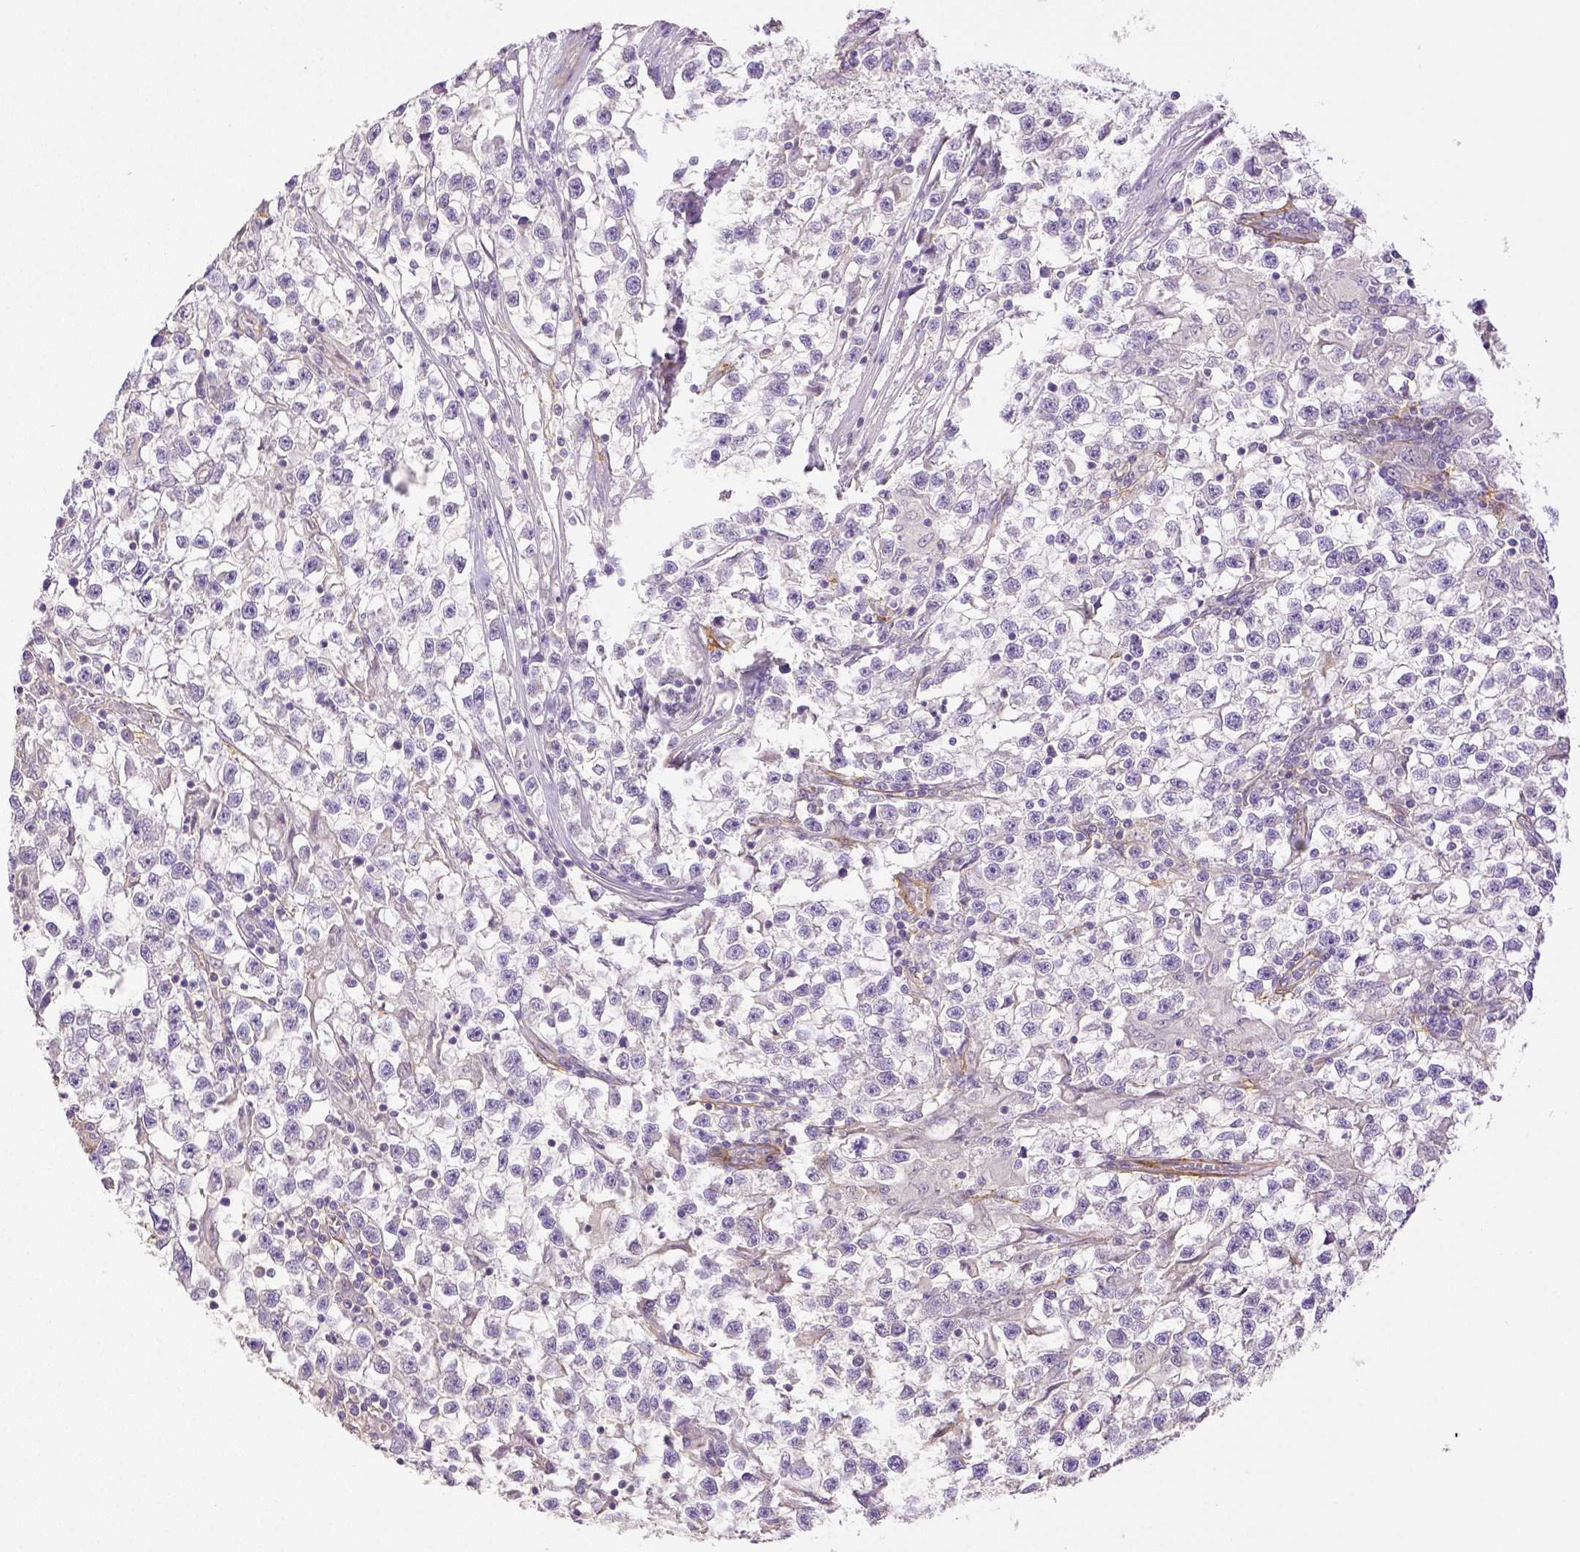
{"staining": {"intensity": "negative", "quantity": "none", "location": "none"}, "tissue": "testis cancer", "cell_type": "Tumor cells", "image_type": "cancer", "snomed": [{"axis": "morphology", "description": "Seminoma, NOS"}, {"axis": "topography", "description": "Testis"}], "caption": "There is no significant staining in tumor cells of seminoma (testis).", "gene": "THY1", "patient": {"sex": "male", "age": 31}}